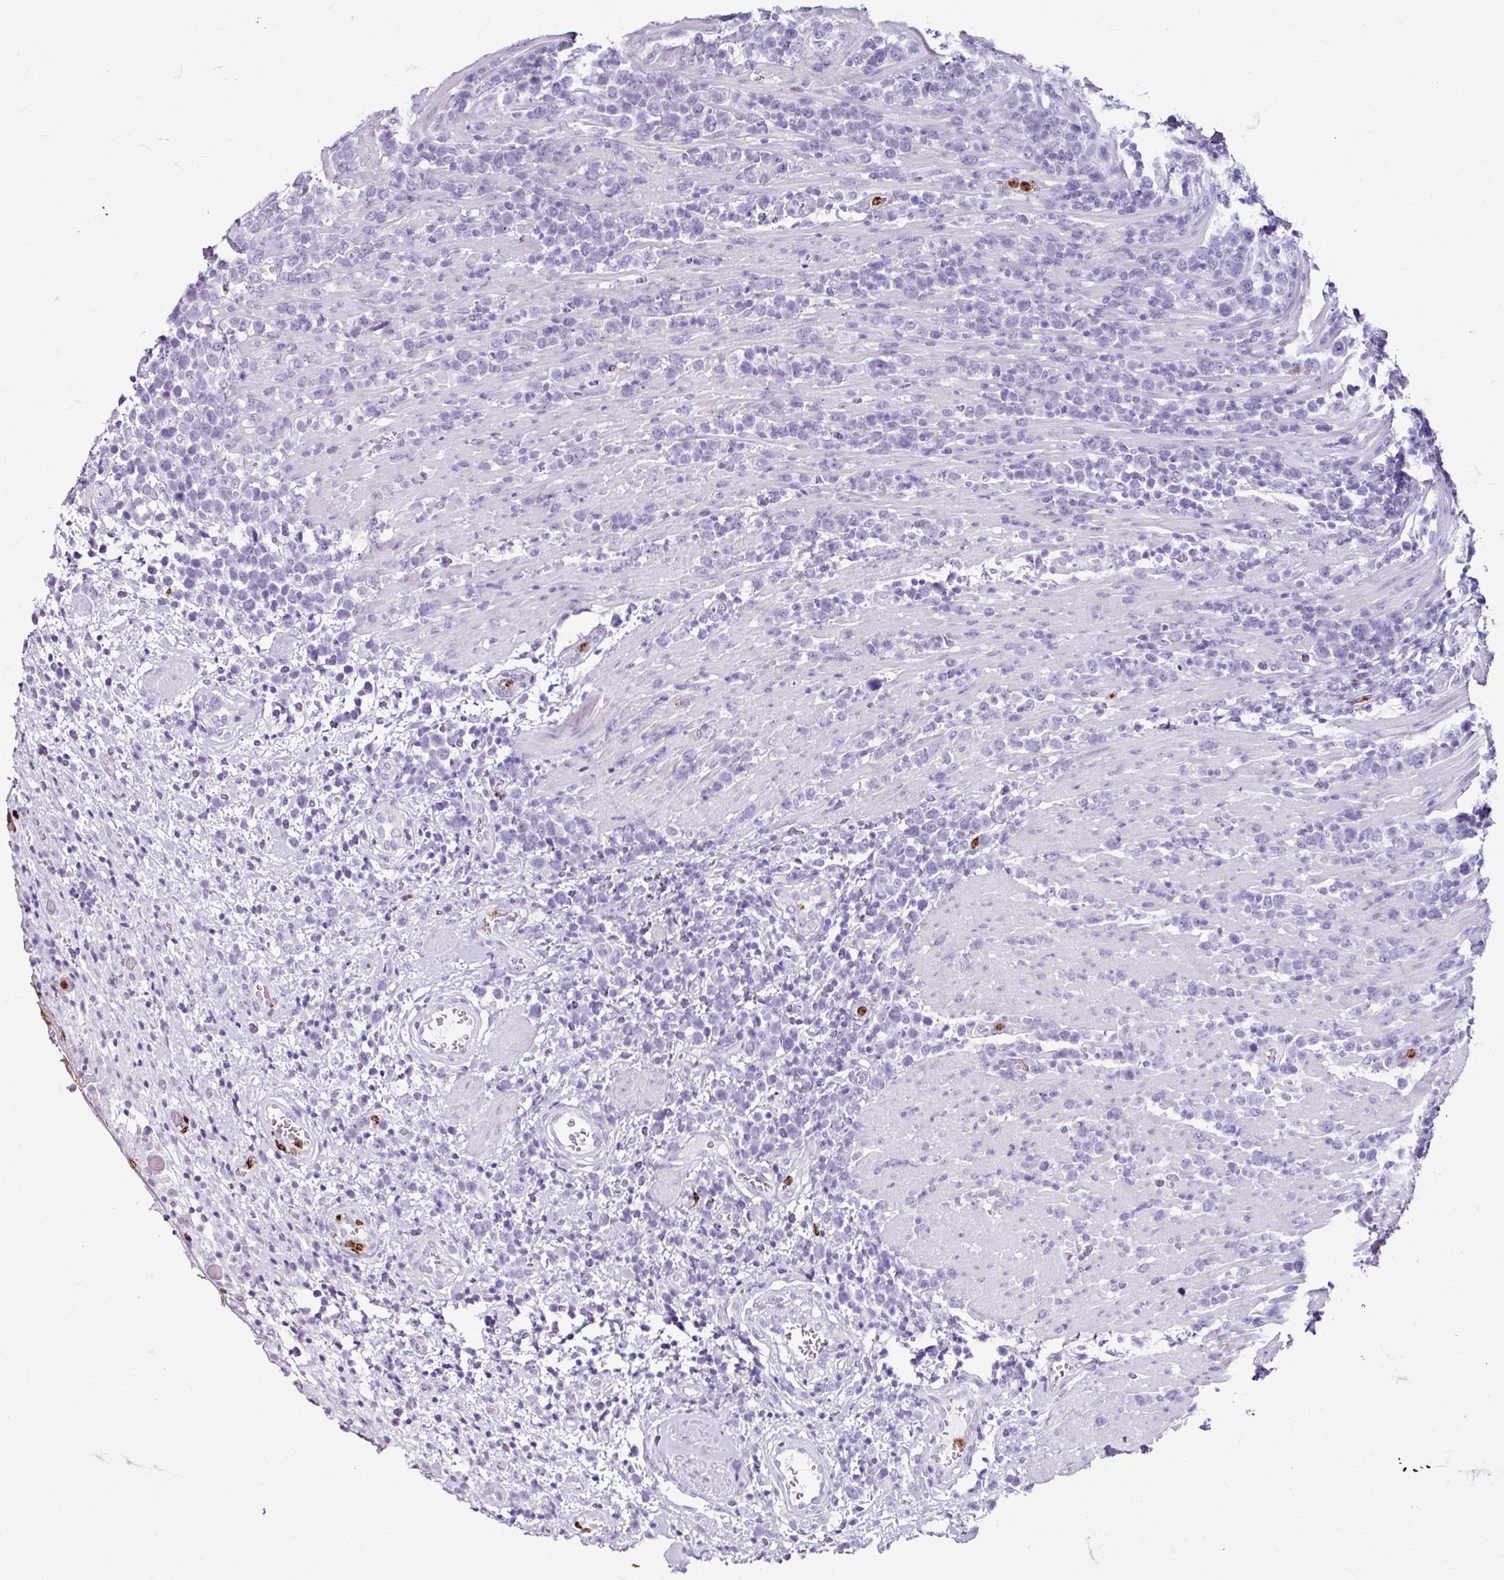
{"staining": {"intensity": "negative", "quantity": "none", "location": "none"}, "tissue": "lymphoma", "cell_type": "Tumor cells", "image_type": "cancer", "snomed": [{"axis": "morphology", "description": "Malignant lymphoma, non-Hodgkin's type, High grade"}, {"axis": "topography", "description": "Soft tissue"}], "caption": "Immunohistochemistry photomicrograph of malignant lymphoma, non-Hodgkin's type (high-grade) stained for a protein (brown), which exhibits no positivity in tumor cells.", "gene": "ANKRD1", "patient": {"sex": "female", "age": 56}}